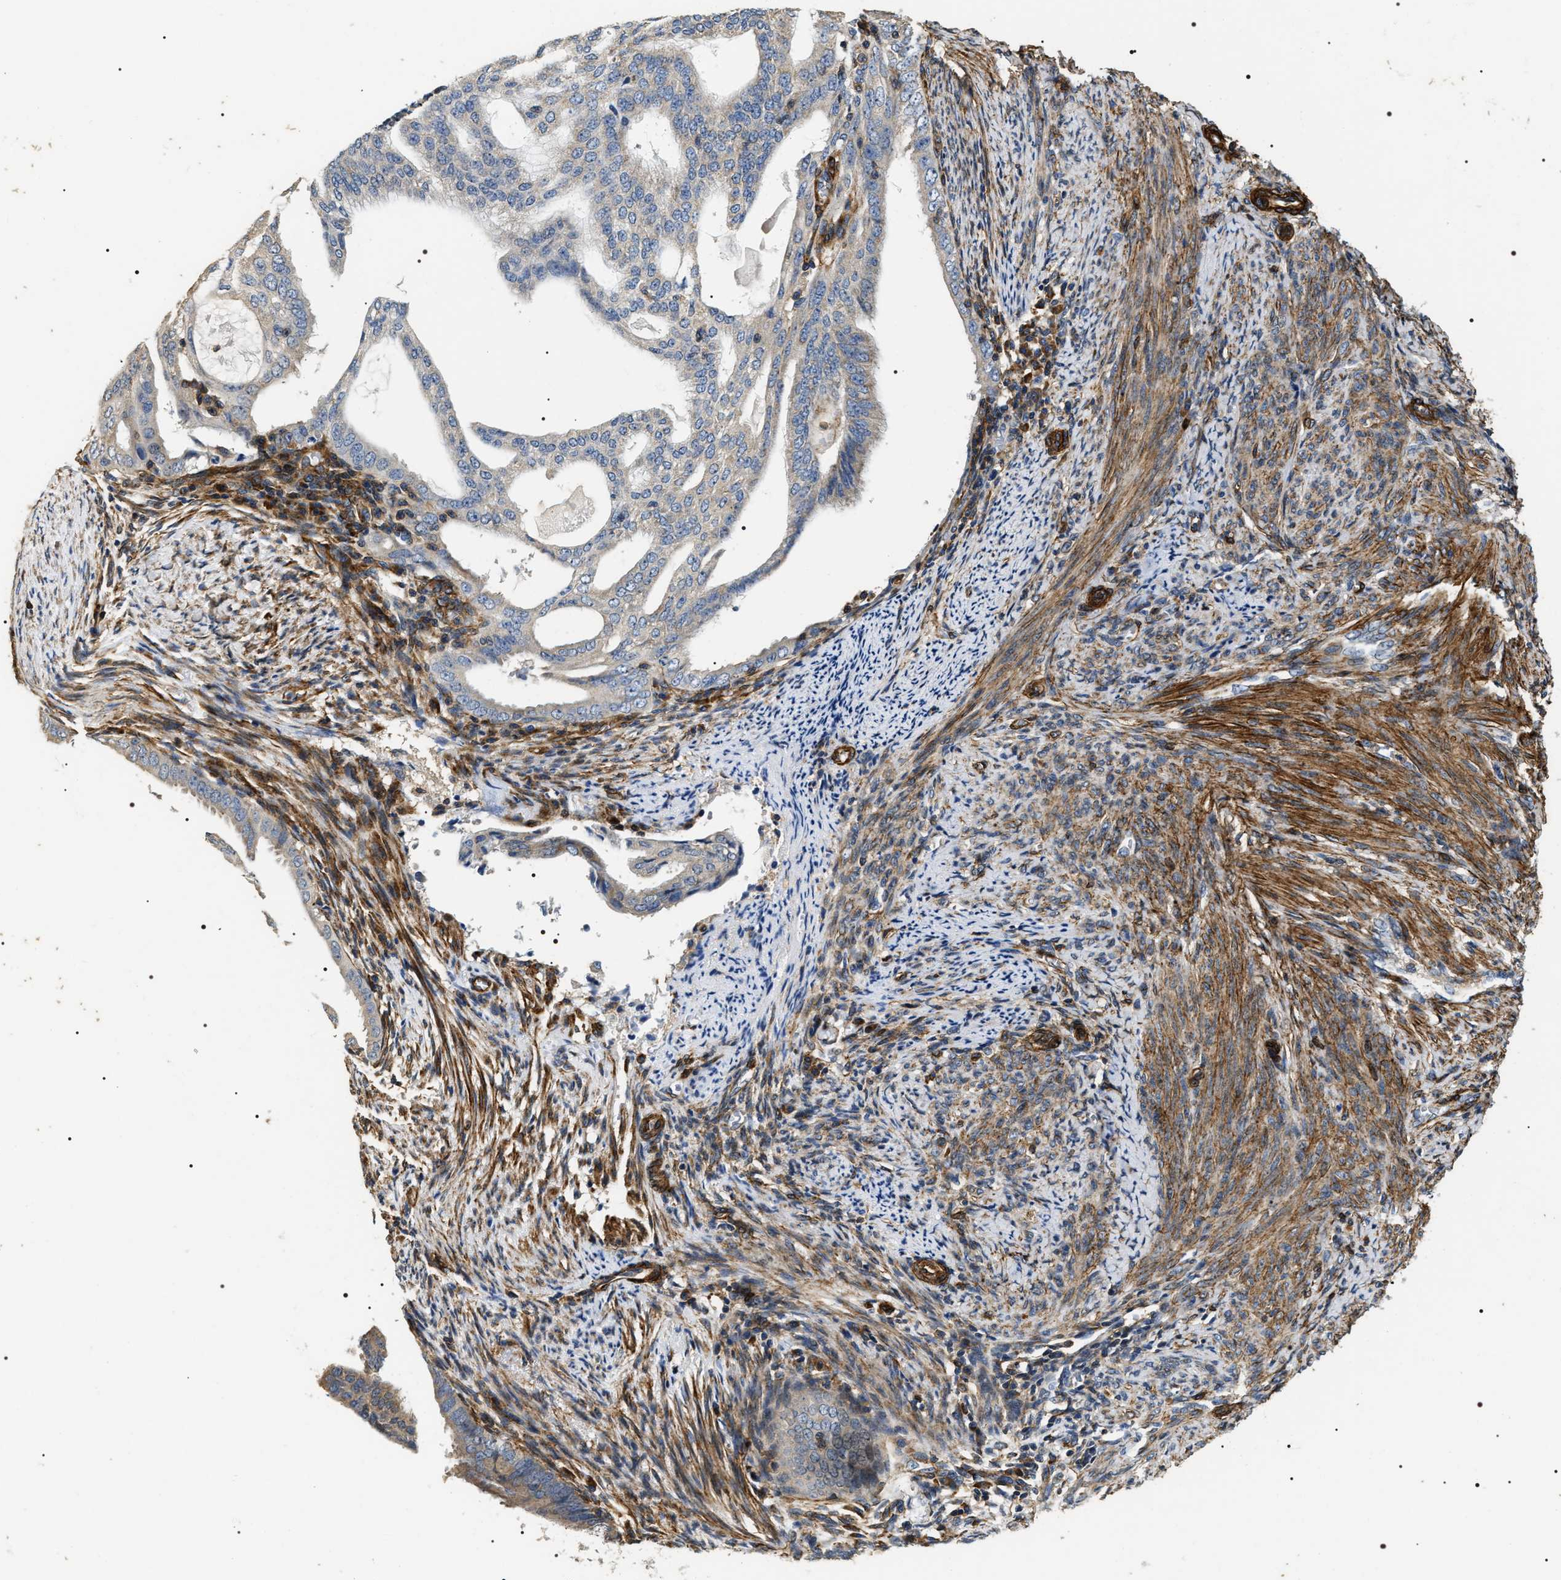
{"staining": {"intensity": "negative", "quantity": "none", "location": "none"}, "tissue": "endometrial cancer", "cell_type": "Tumor cells", "image_type": "cancer", "snomed": [{"axis": "morphology", "description": "Adenocarcinoma, NOS"}, {"axis": "topography", "description": "Endometrium"}], "caption": "Endometrial cancer (adenocarcinoma) was stained to show a protein in brown. There is no significant expression in tumor cells.", "gene": "ZC3HAV1L", "patient": {"sex": "female", "age": 58}}